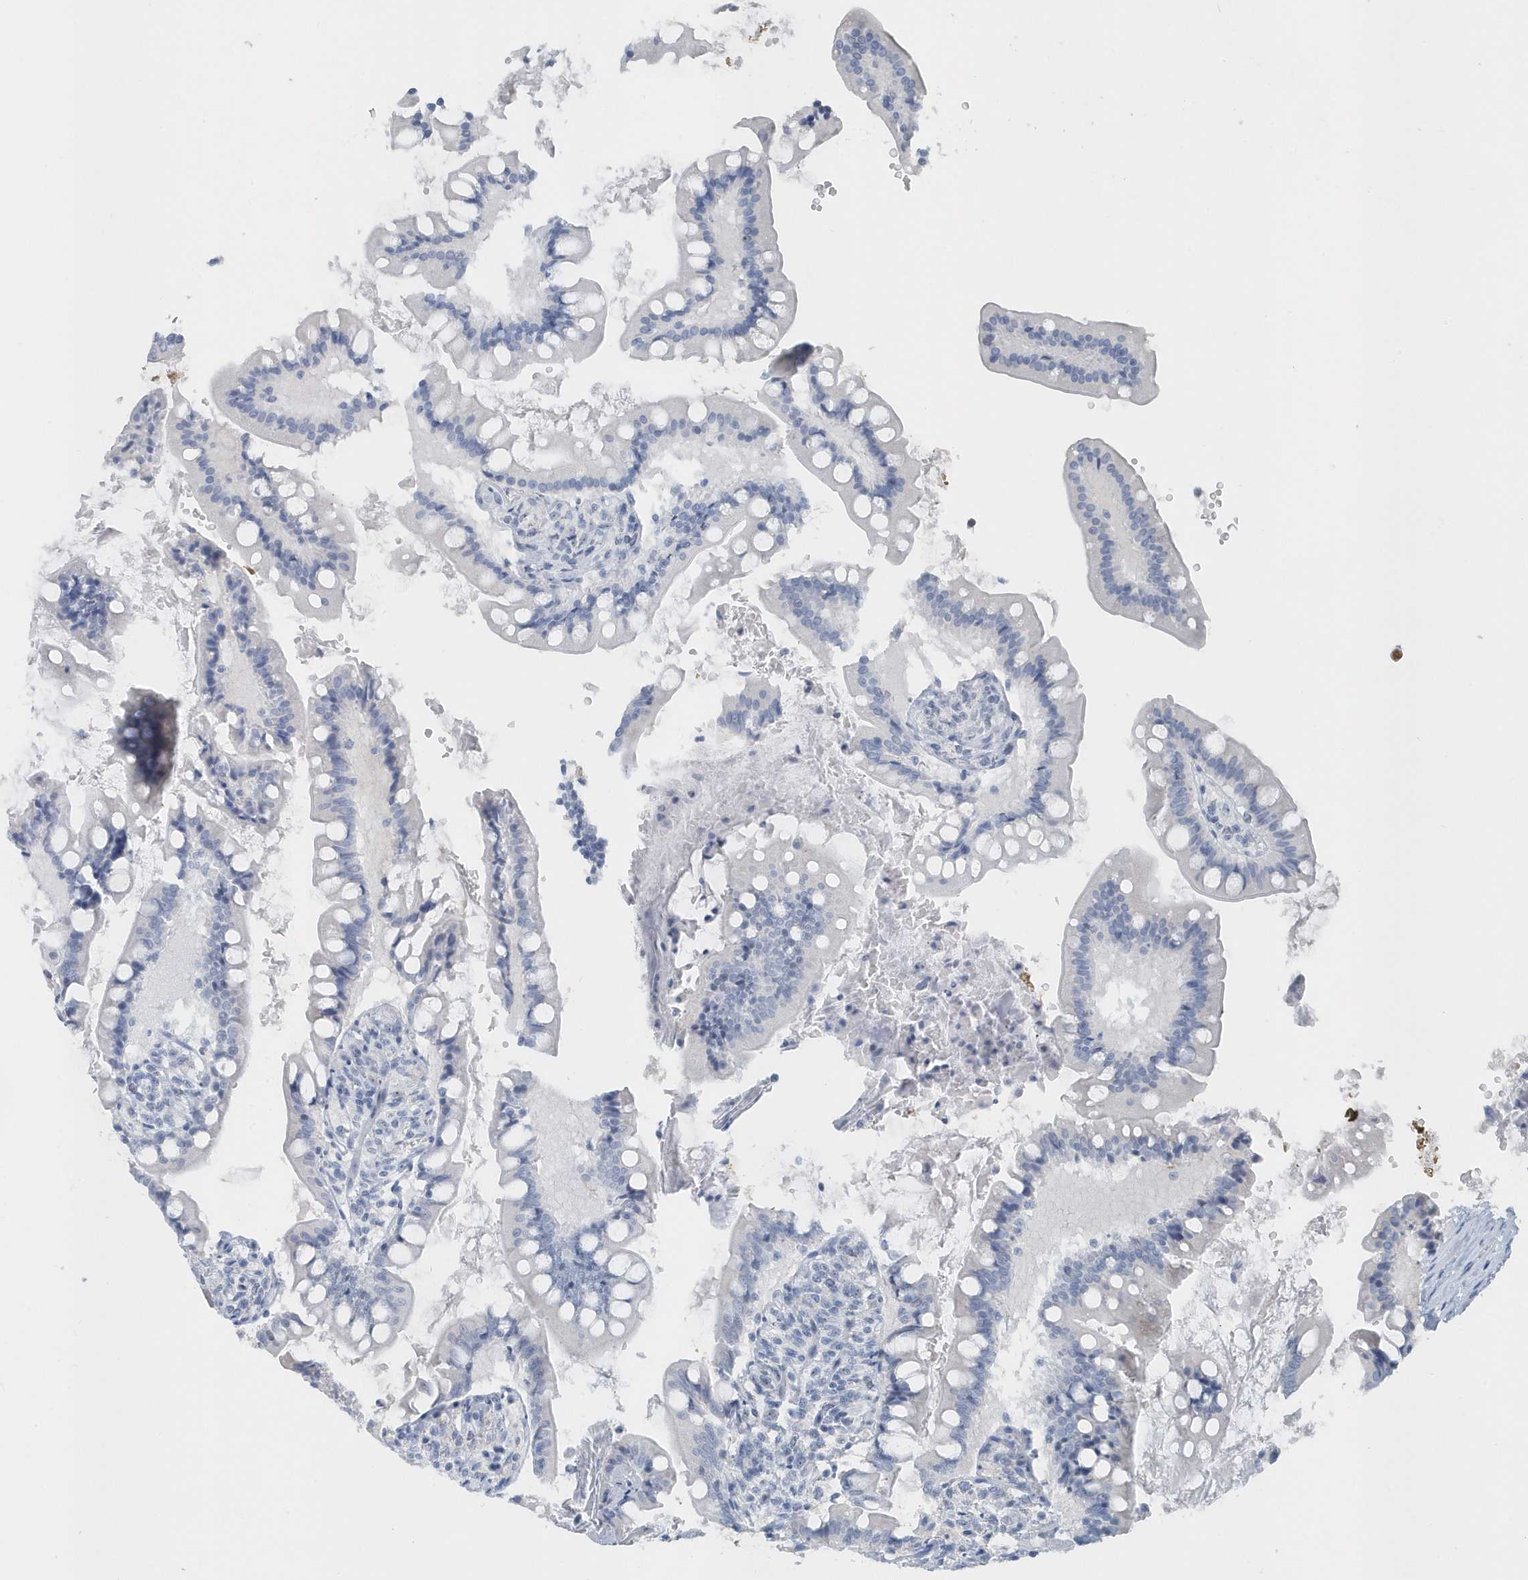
{"staining": {"intensity": "moderate", "quantity": "<25%", "location": "cytoplasmic/membranous,nuclear"}, "tissue": "small intestine", "cell_type": "Glandular cells", "image_type": "normal", "snomed": [{"axis": "morphology", "description": "Normal tissue, NOS"}, {"axis": "topography", "description": "Small intestine"}], "caption": "About <25% of glandular cells in normal small intestine reveal moderate cytoplasmic/membranous,nuclear protein positivity as visualized by brown immunohistochemical staining.", "gene": "RPF2", "patient": {"sex": "male", "age": 7}}